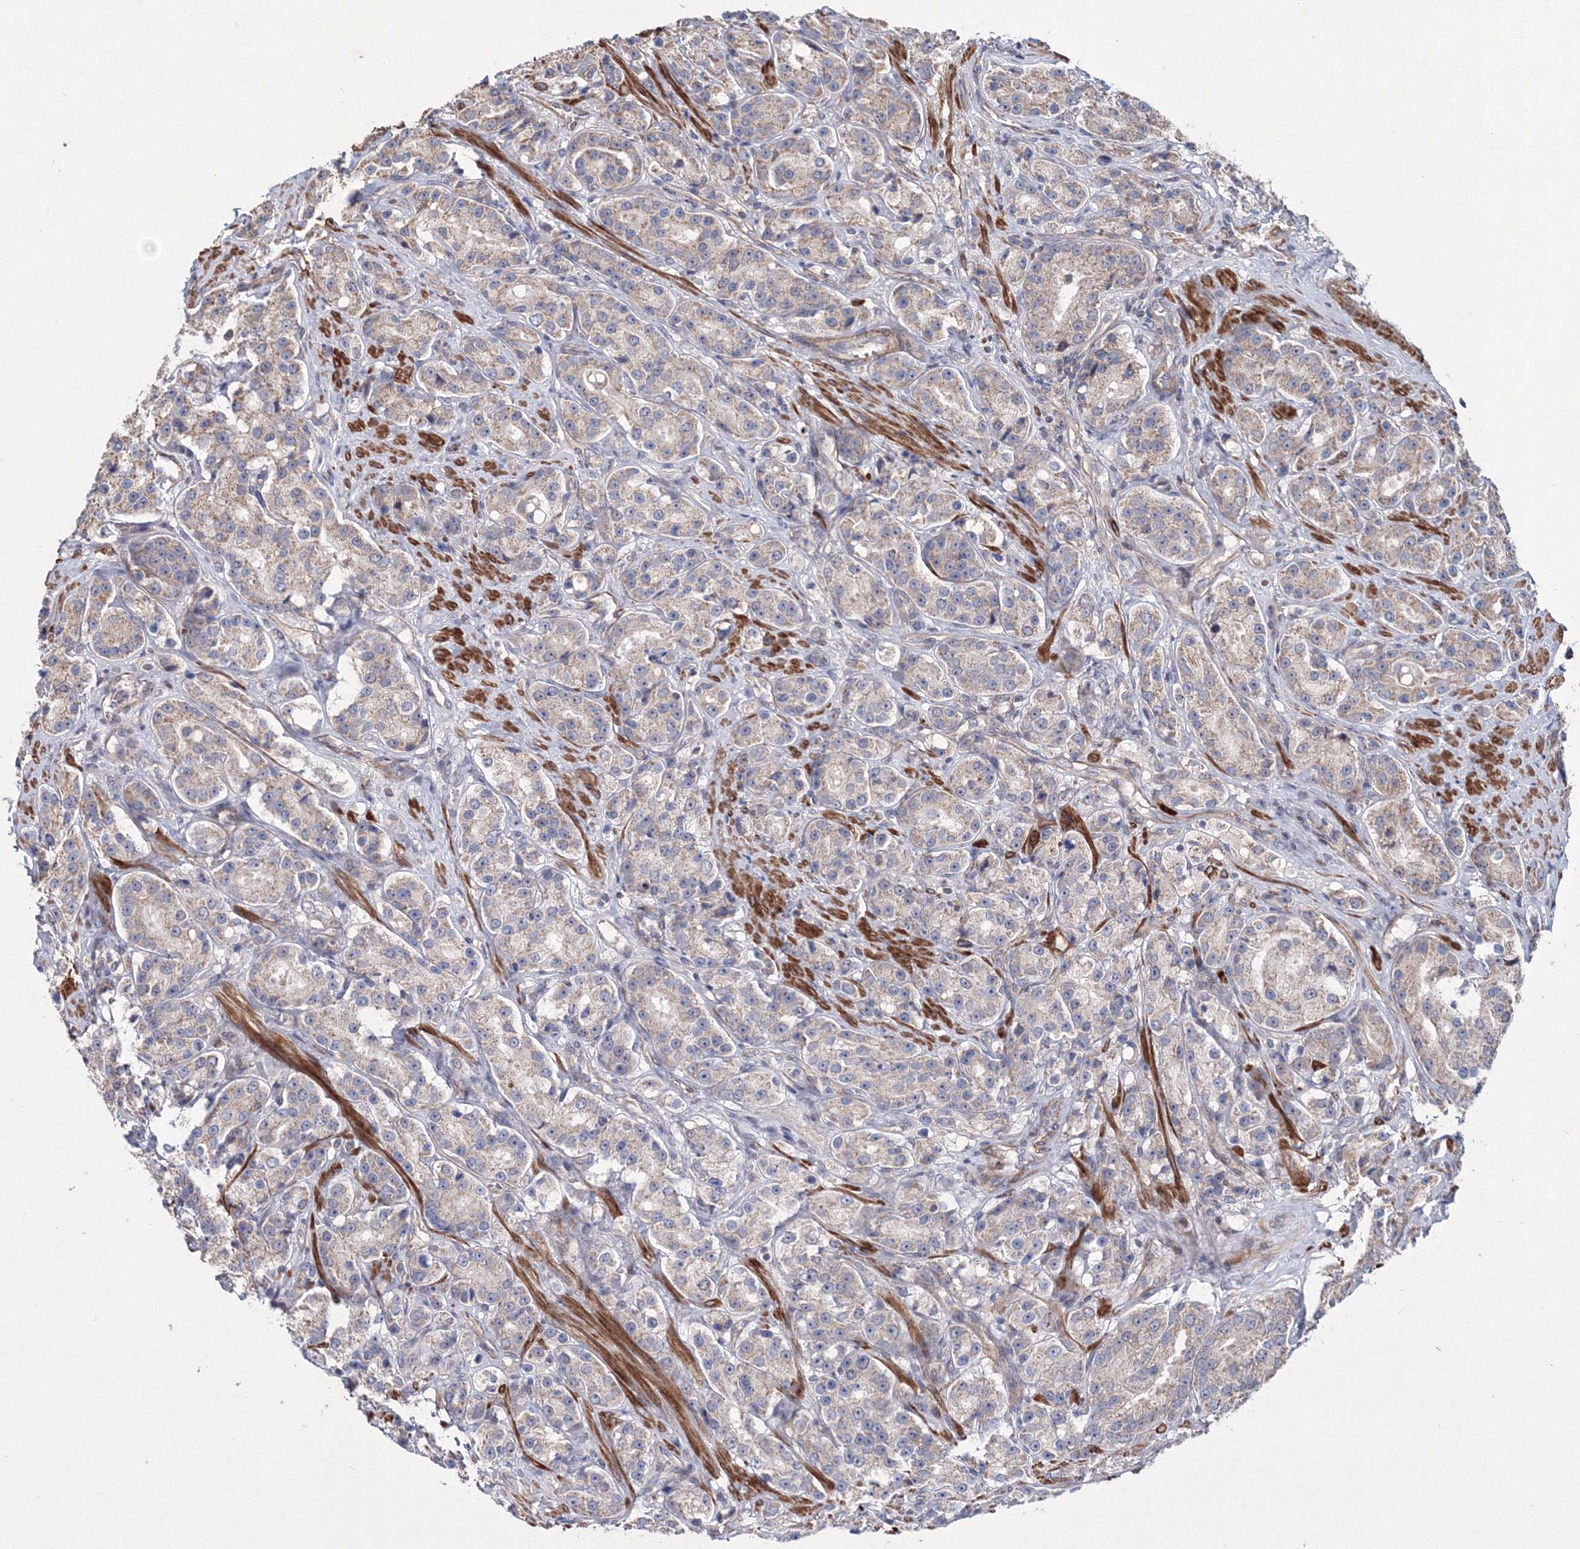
{"staining": {"intensity": "negative", "quantity": "none", "location": "none"}, "tissue": "prostate cancer", "cell_type": "Tumor cells", "image_type": "cancer", "snomed": [{"axis": "morphology", "description": "Adenocarcinoma, High grade"}, {"axis": "topography", "description": "Prostate"}], "caption": "Prostate adenocarcinoma (high-grade) stained for a protein using immunohistochemistry displays no staining tumor cells.", "gene": "PPP2R2B", "patient": {"sex": "male", "age": 60}}